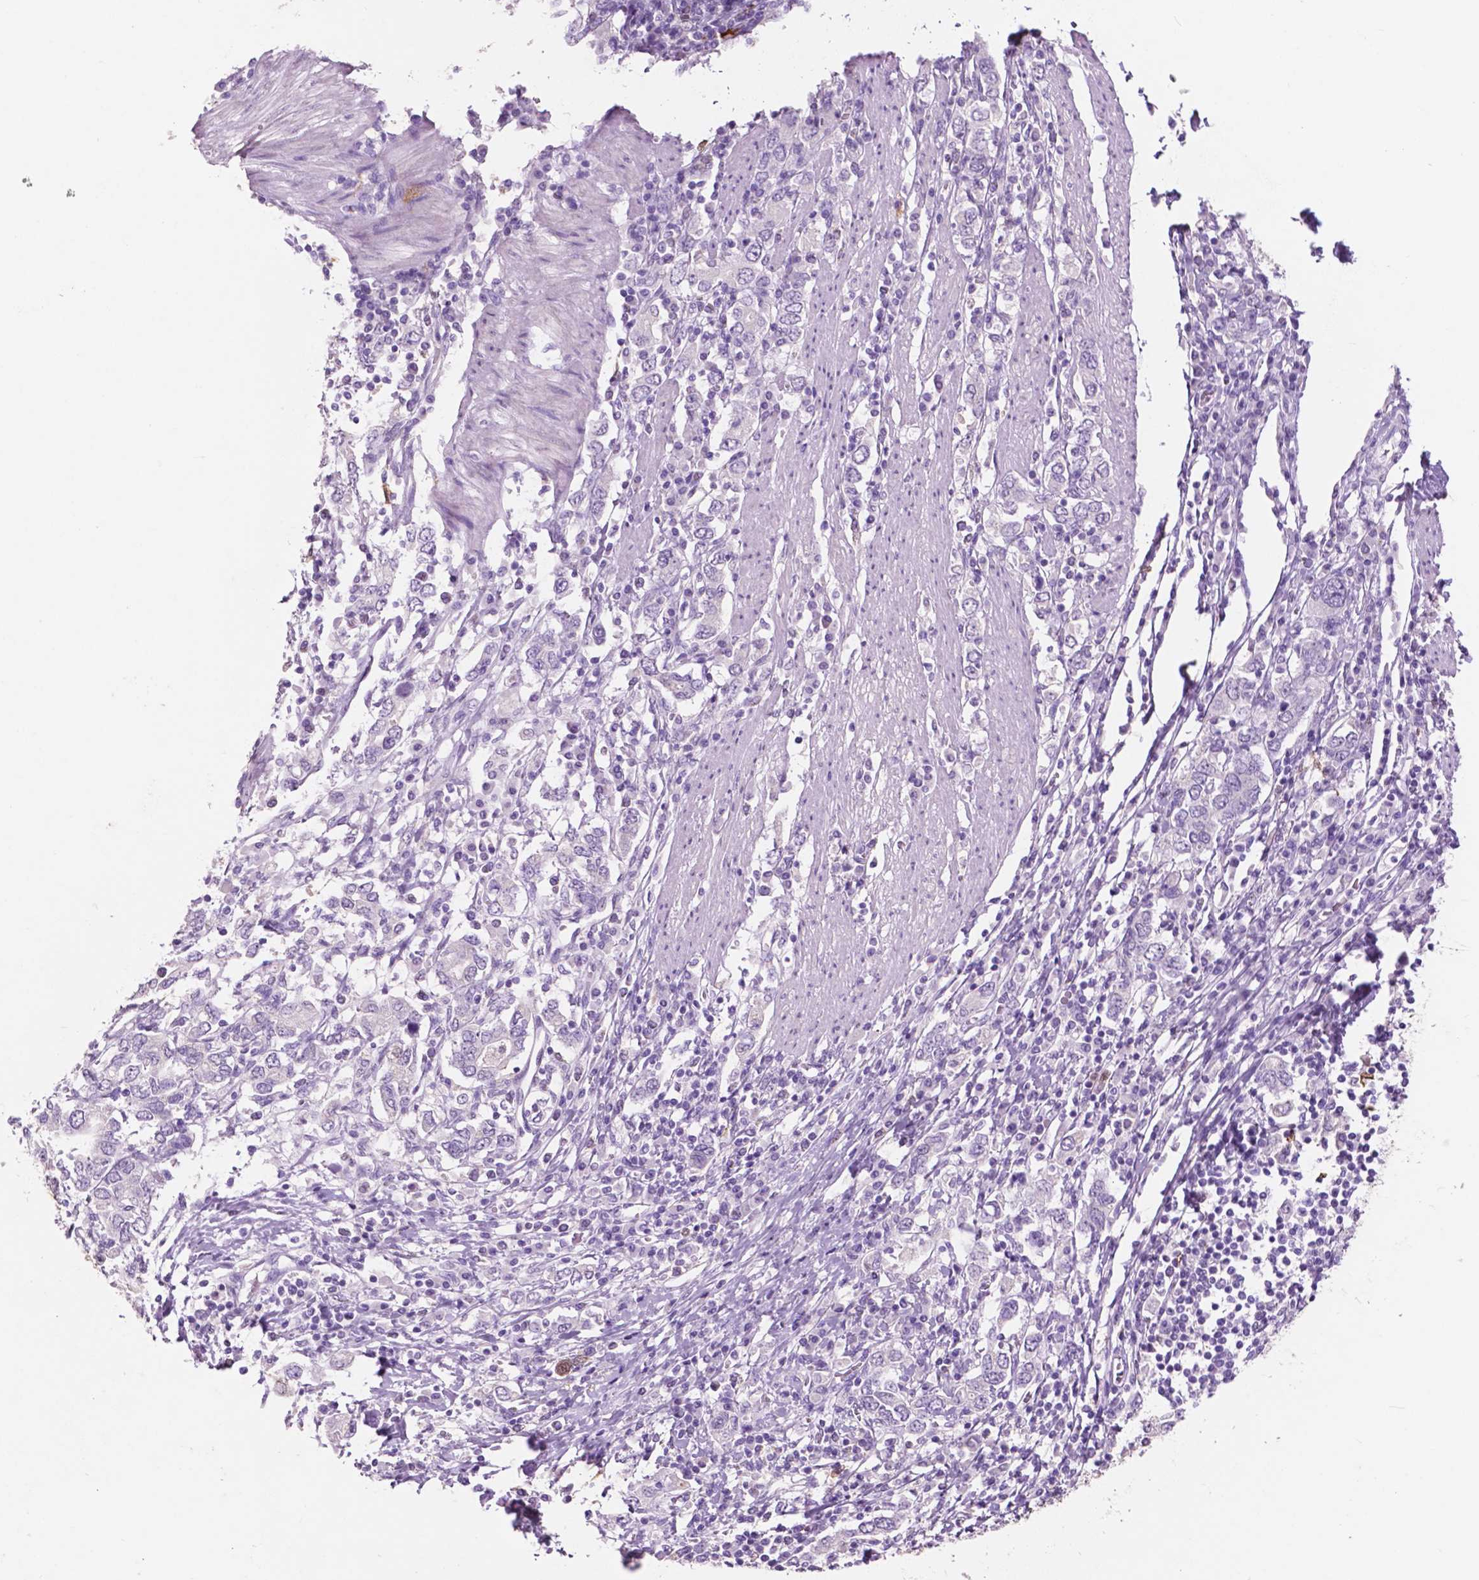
{"staining": {"intensity": "negative", "quantity": "none", "location": "none"}, "tissue": "stomach cancer", "cell_type": "Tumor cells", "image_type": "cancer", "snomed": [{"axis": "morphology", "description": "Adenocarcinoma, NOS"}, {"axis": "topography", "description": "Stomach, upper"}, {"axis": "topography", "description": "Stomach"}], "caption": "Immunohistochemistry micrograph of neoplastic tissue: stomach cancer (adenocarcinoma) stained with DAB reveals no significant protein positivity in tumor cells. (DAB (3,3'-diaminobenzidine) immunohistochemistry with hematoxylin counter stain).", "gene": "IDO1", "patient": {"sex": "male", "age": 62}}